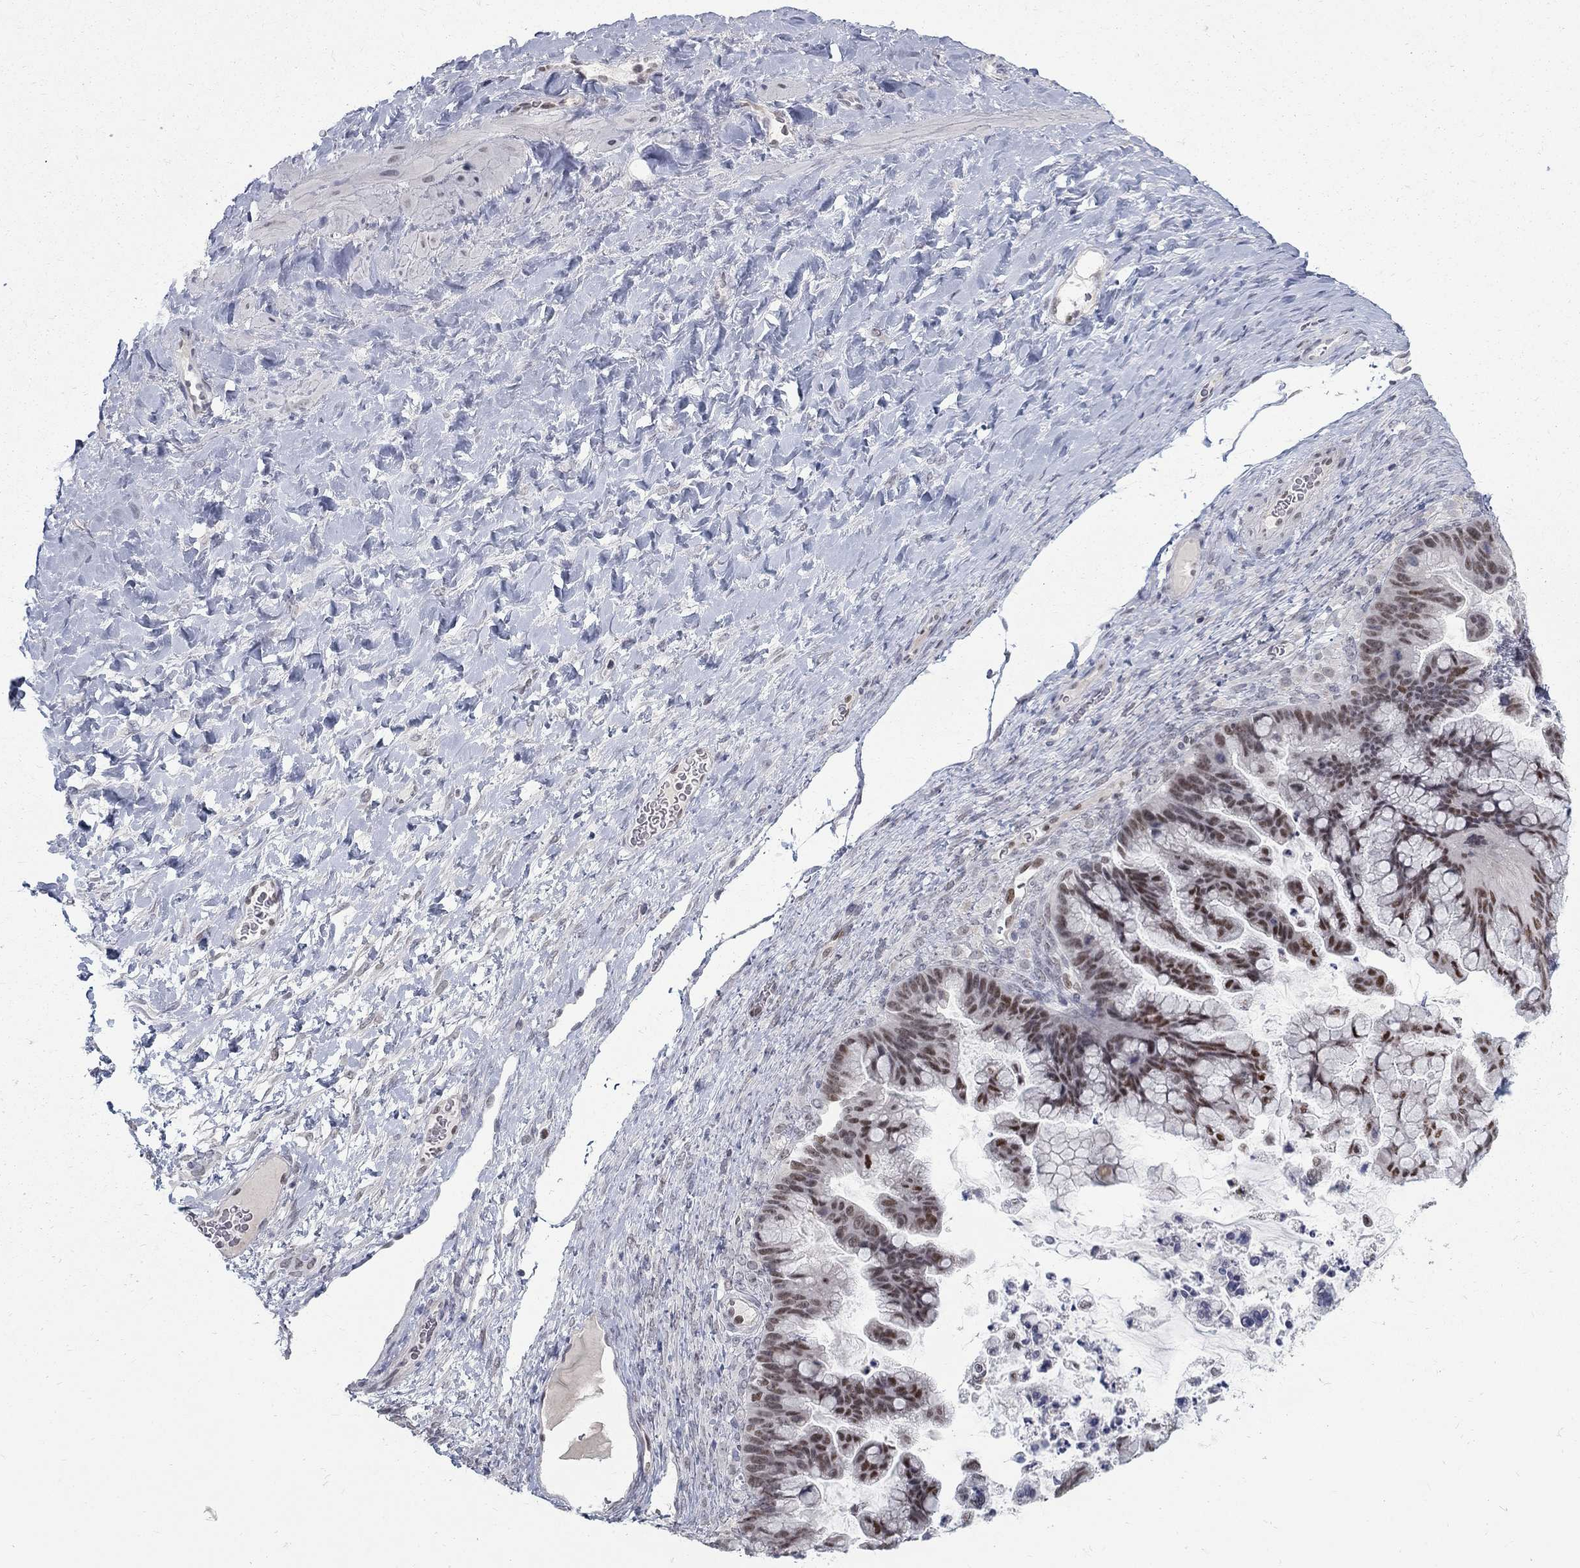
{"staining": {"intensity": "strong", "quantity": "25%-75%", "location": "nuclear"}, "tissue": "ovarian cancer", "cell_type": "Tumor cells", "image_type": "cancer", "snomed": [{"axis": "morphology", "description": "Cystadenocarcinoma, mucinous, NOS"}, {"axis": "topography", "description": "Ovary"}], "caption": "There is high levels of strong nuclear positivity in tumor cells of ovarian cancer, as demonstrated by immunohistochemical staining (brown color).", "gene": "GCFC2", "patient": {"sex": "female", "age": 67}}